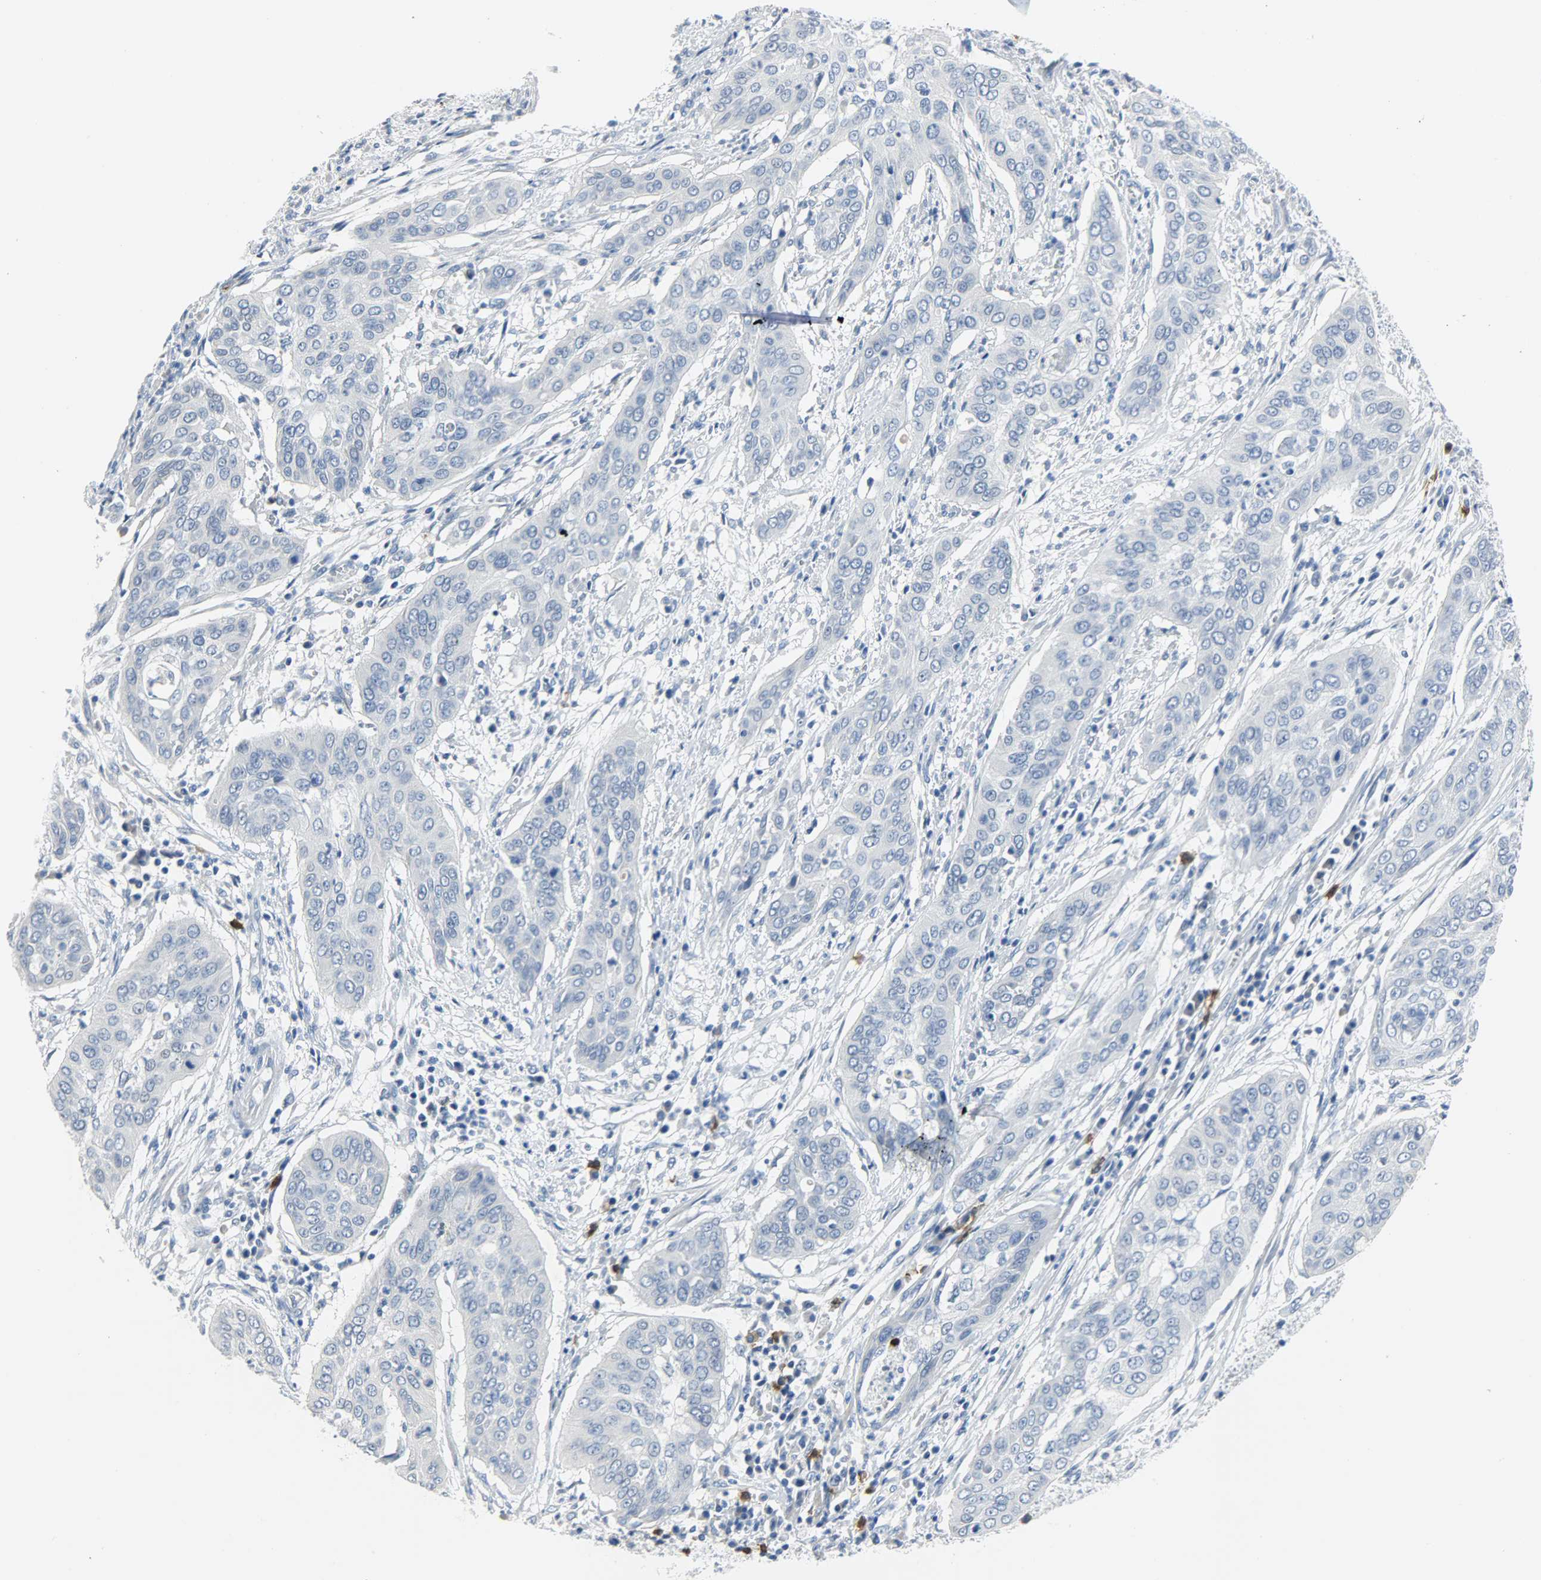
{"staining": {"intensity": "negative", "quantity": "none", "location": "none"}, "tissue": "cervical cancer", "cell_type": "Tumor cells", "image_type": "cancer", "snomed": [{"axis": "morphology", "description": "Squamous cell carcinoma, NOS"}, {"axis": "topography", "description": "Cervix"}], "caption": "Protein analysis of squamous cell carcinoma (cervical) exhibits no significant expression in tumor cells.", "gene": "CEBPE", "patient": {"sex": "female", "age": 39}}